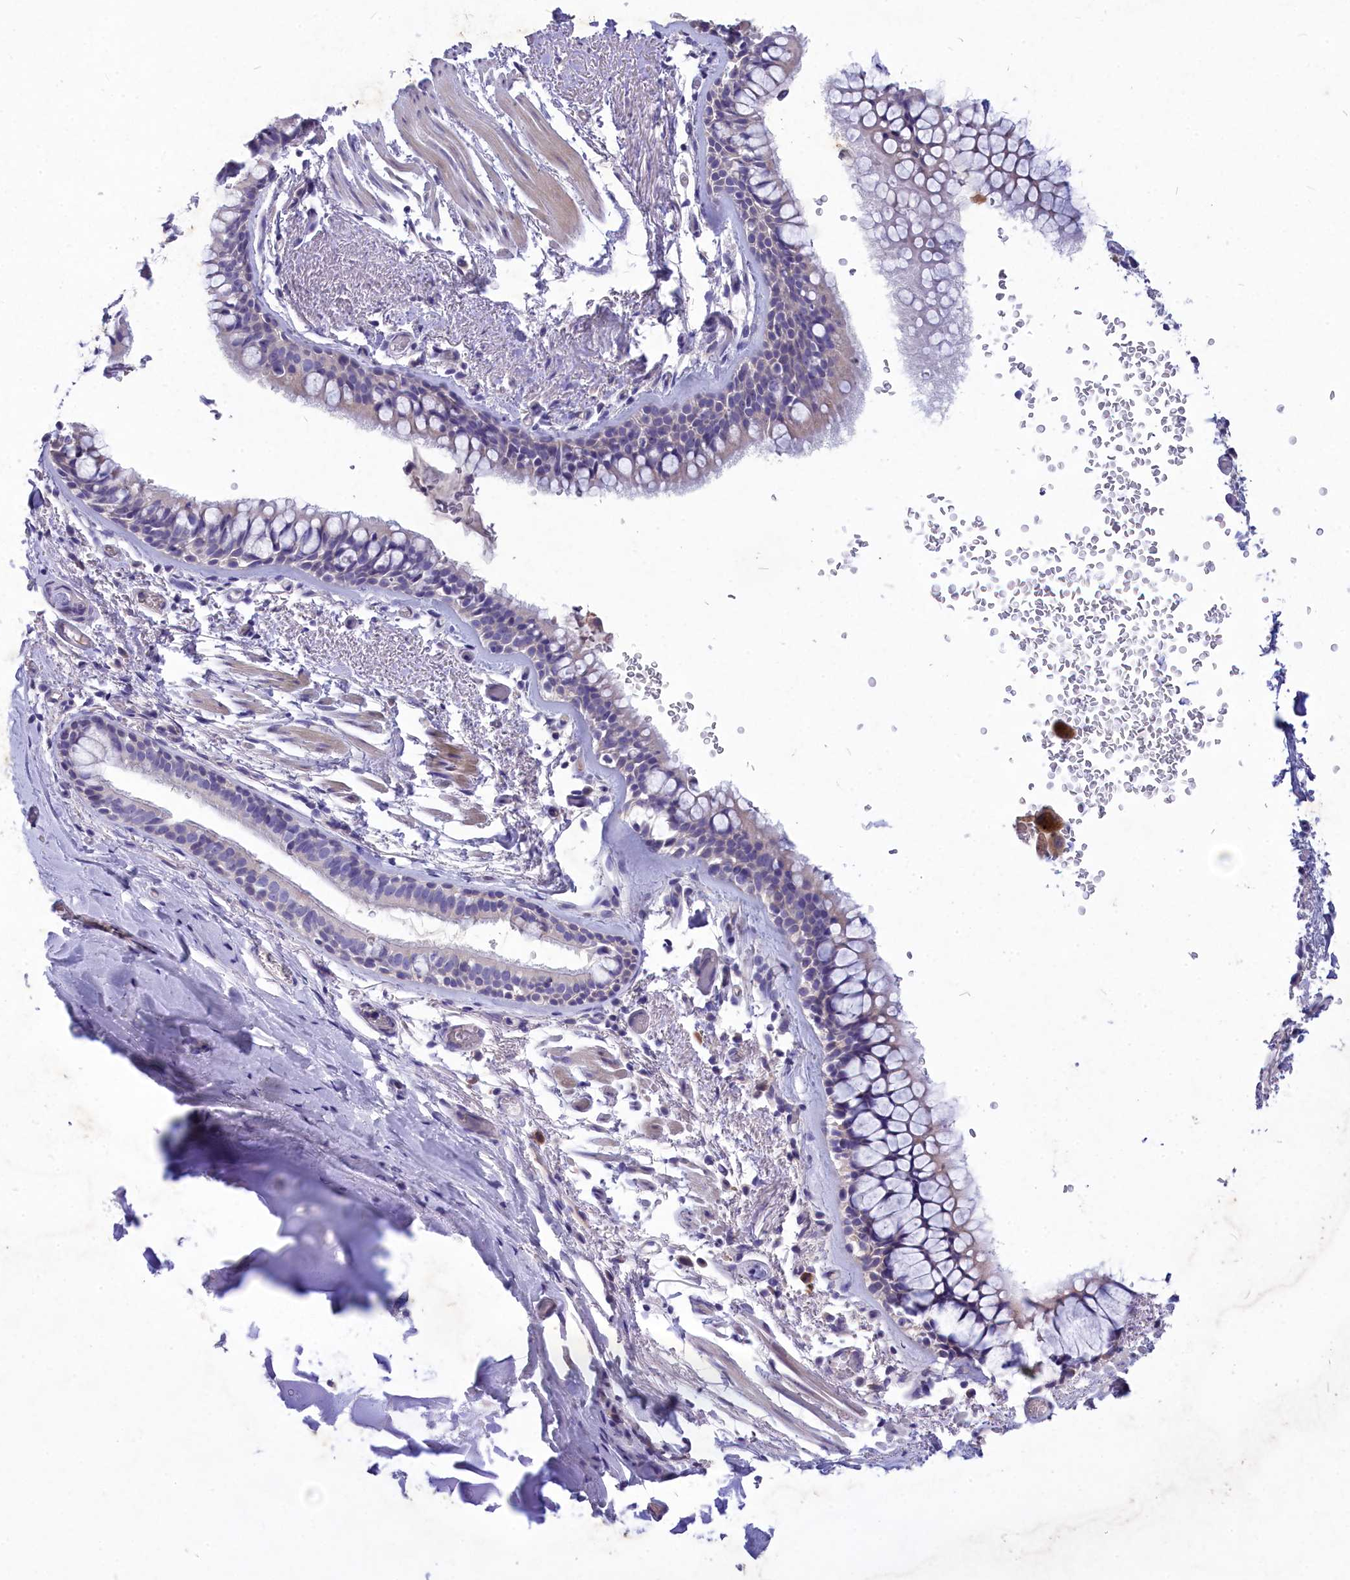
{"staining": {"intensity": "negative", "quantity": "none", "location": "none"}, "tissue": "bronchus", "cell_type": "Respiratory epithelial cells", "image_type": "normal", "snomed": [{"axis": "morphology", "description": "Normal tissue, NOS"}, {"axis": "topography", "description": "Bronchus"}], "caption": "Protein analysis of benign bronchus displays no significant expression in respiratory epithelial cells.", "gene": "DEFB119", "patient": {"sex": "male", "age": 65}}